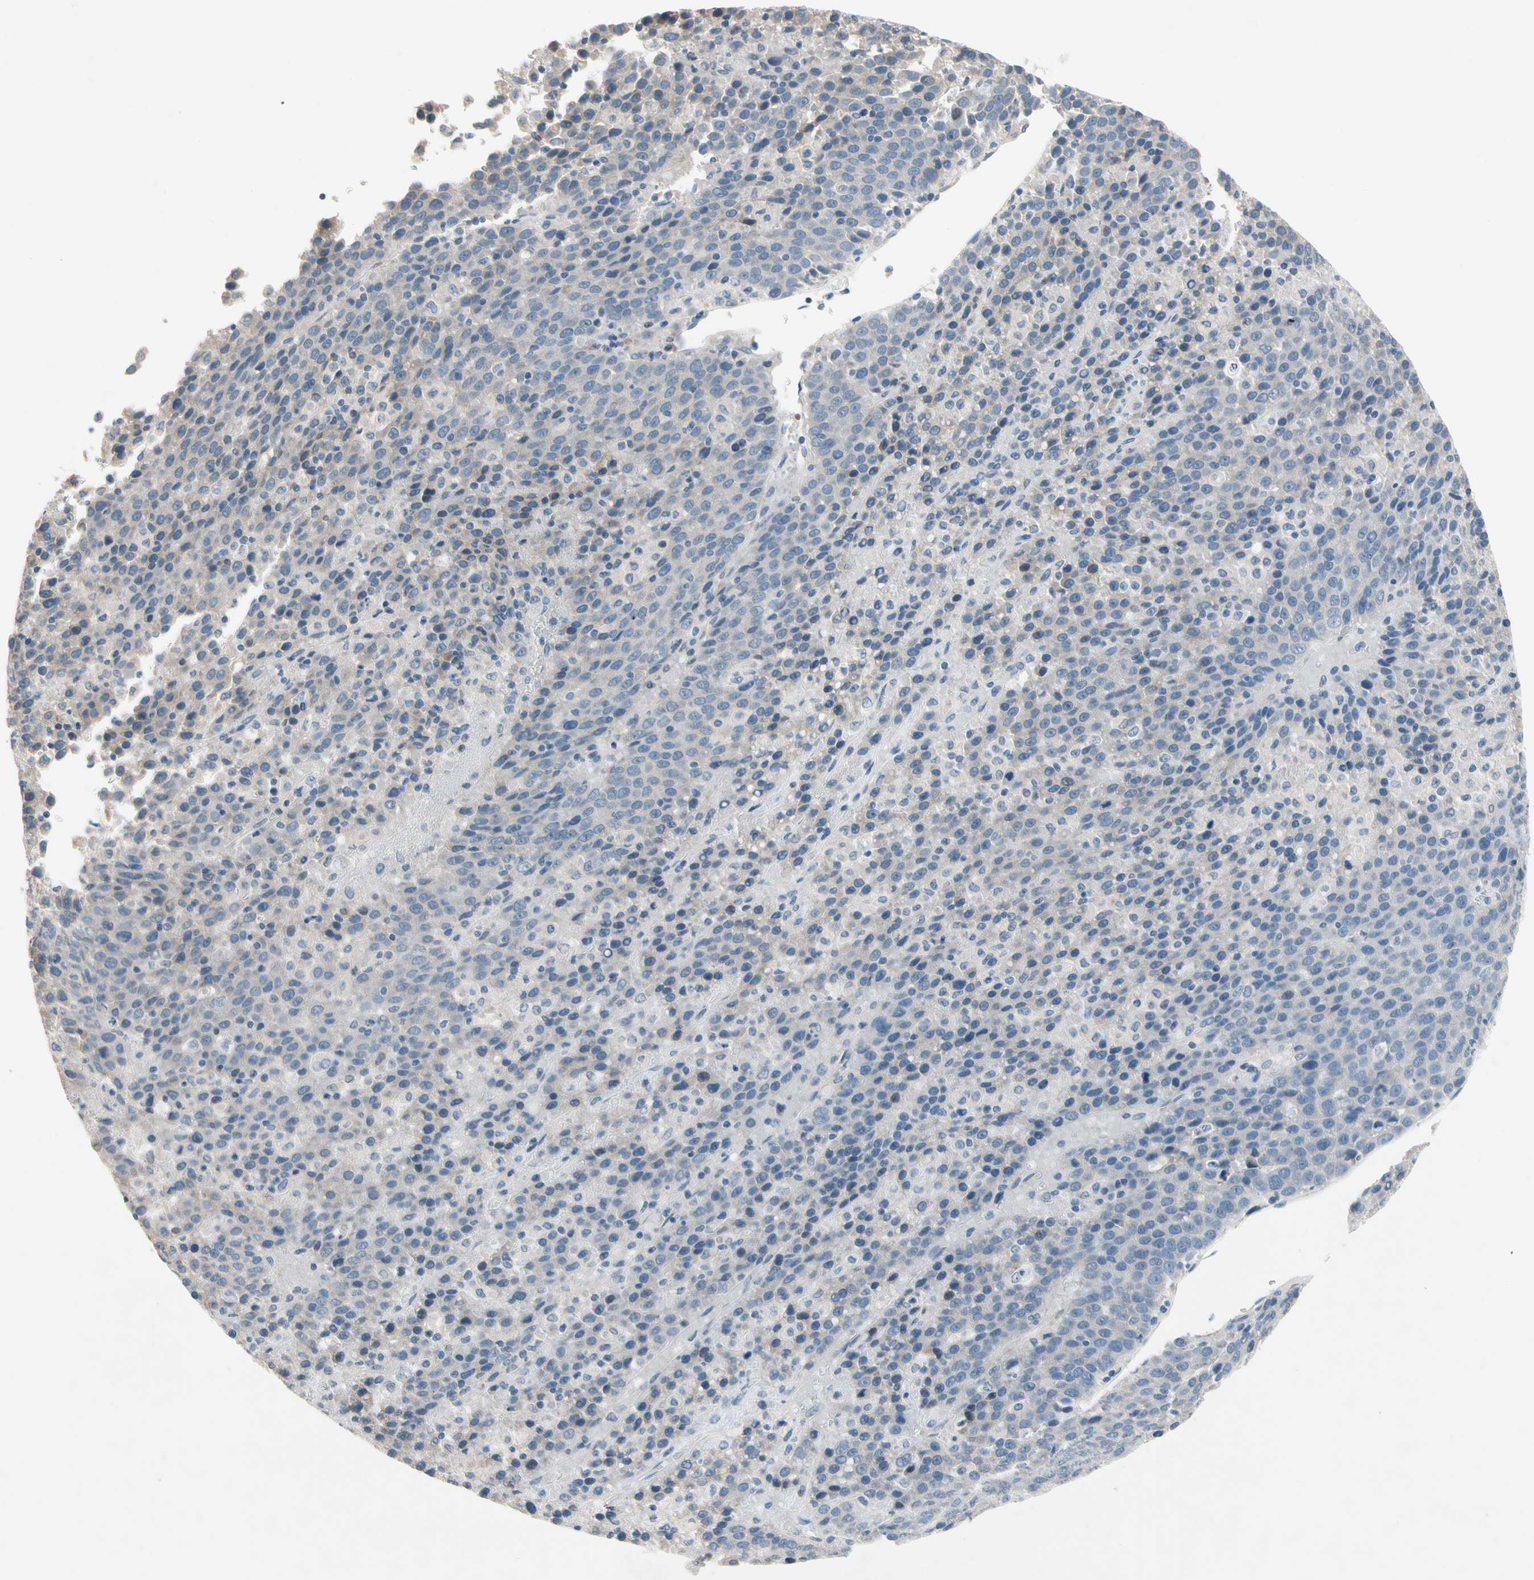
{"staining": {"intensity": "negative", "quantity": "none", "location": "none"}, "tissue": "liver cancer", "cell_type": "Tumor cells", "image_type": "cancer", "snomed": [{"axis": "morphology", "description": "Carcinoma, Hepatocellular, NOS"}, {"axis": "topography", "description": "Liver"}], "caption": "Tumor cells are negative for brown protein staining in liver hepatocellular carcinoma. The staining is performed using DAB (3,3'-diaminobenzidine) brown chromogen with nuclei counter-stained in using hematoxylin.", "gene": "PIP5K1B", "patient": {"sex": "female", "age": 53}}